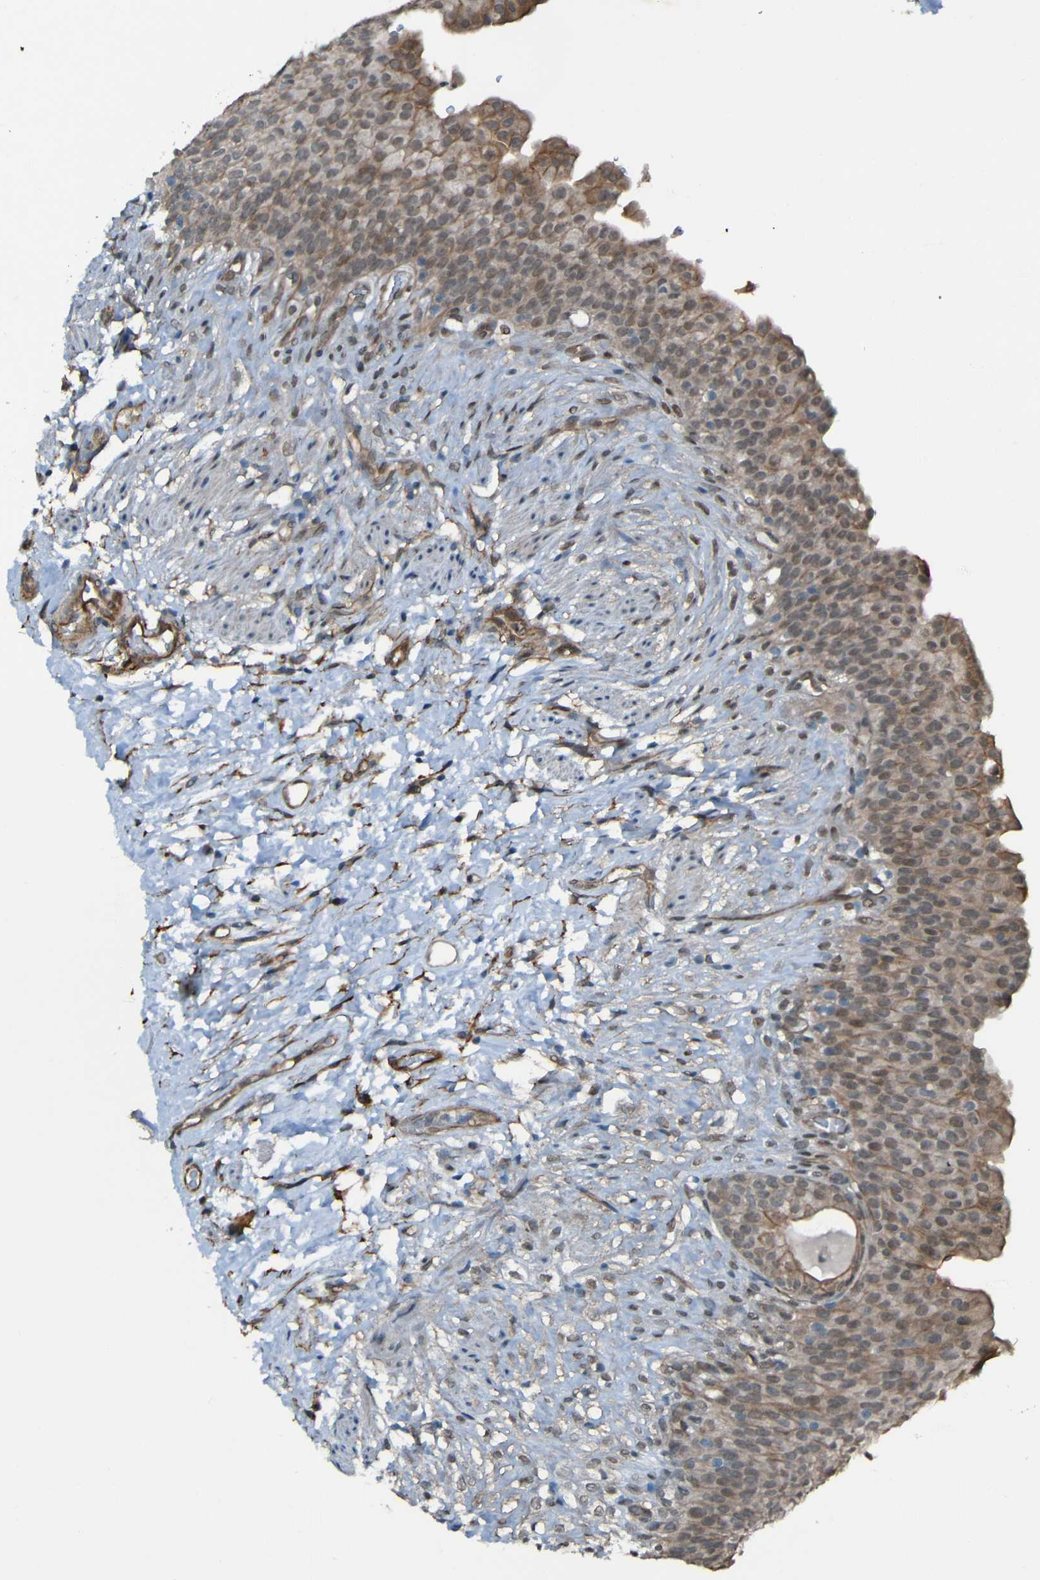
{"staining": {"intensity": "moderate", "quantity": ">75%", "location": "cytoplasmic/membranous"}, "tissue": "urinary bladder", "cell_type": "Urothelial cells", "image_type": "normal", "snomed": [{"axis": "morphology", "description": "Normal tissue, NOS"}, {"axis": "topography", "description": "Urinary bladder"}], "caption": "Brown immunohistochemical staining in benign urinary bladder exhibits moderate cytoplasmic/membranous positivity in approximately >75% of urothelial cells.", "gene": "LGR5", "patient": {"sex": "female", "age": 79}}